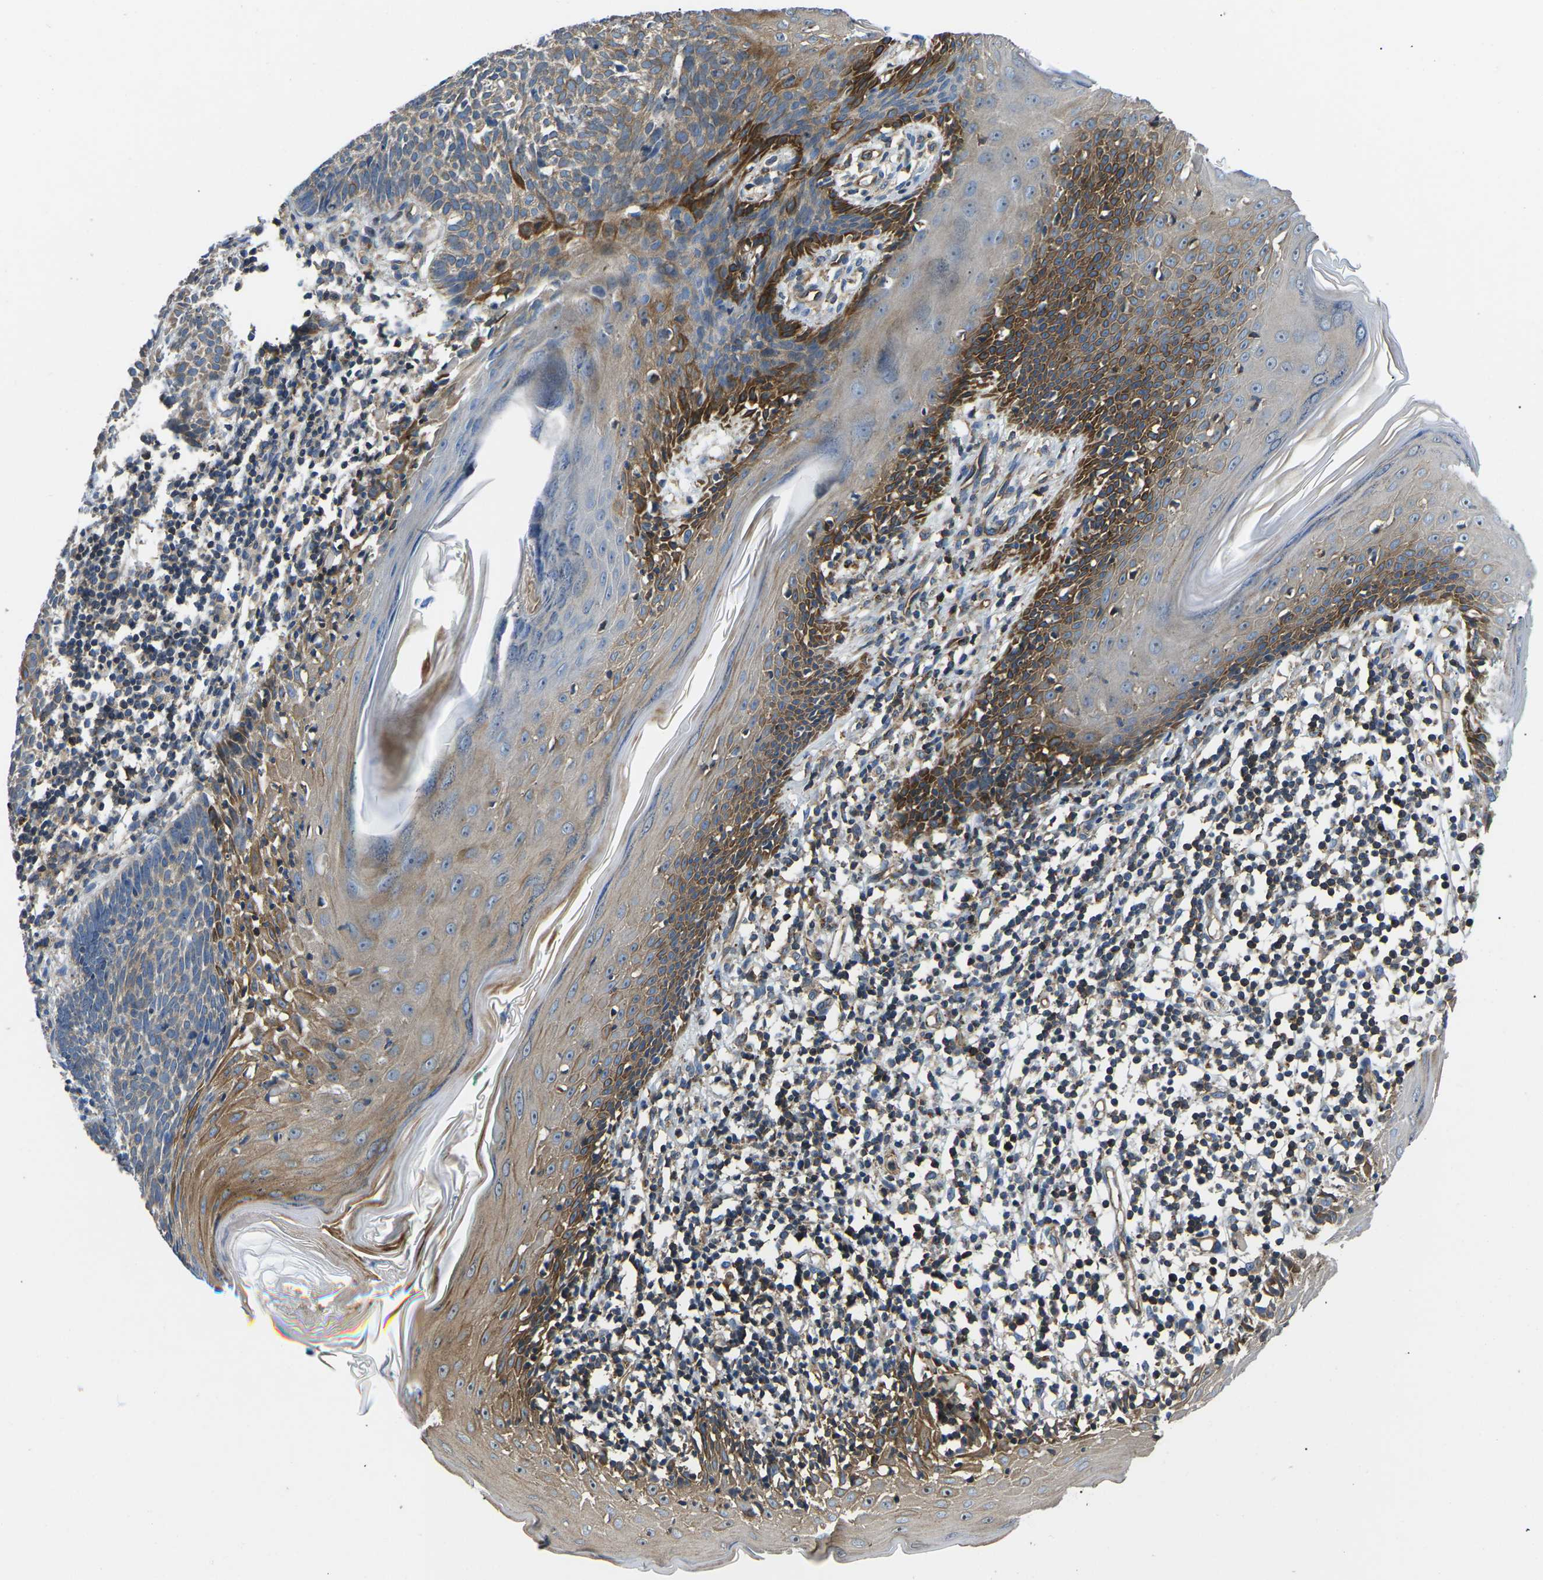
{"staining": {"intensity": "moderate", "quantity": "25%-75%", "location": "cytoplasmic/membranous"}, "tissue": "skin cancer", "cell_type": "Tumor cells", "image_type": "cancer", "snomed": [{"axis": "morphology", "description": "Basal cell carcinoma"}, {"axis": "topography", "description": "Skin"}], "caption": "Protein staining displays moderate cytoplasmic/membranous expression in about 25%-75% of tumor cells in skin cancer (basal cell carcinoma).", "gene": "KCNJ15", "patient": {"sex": "male", "age": 60}}